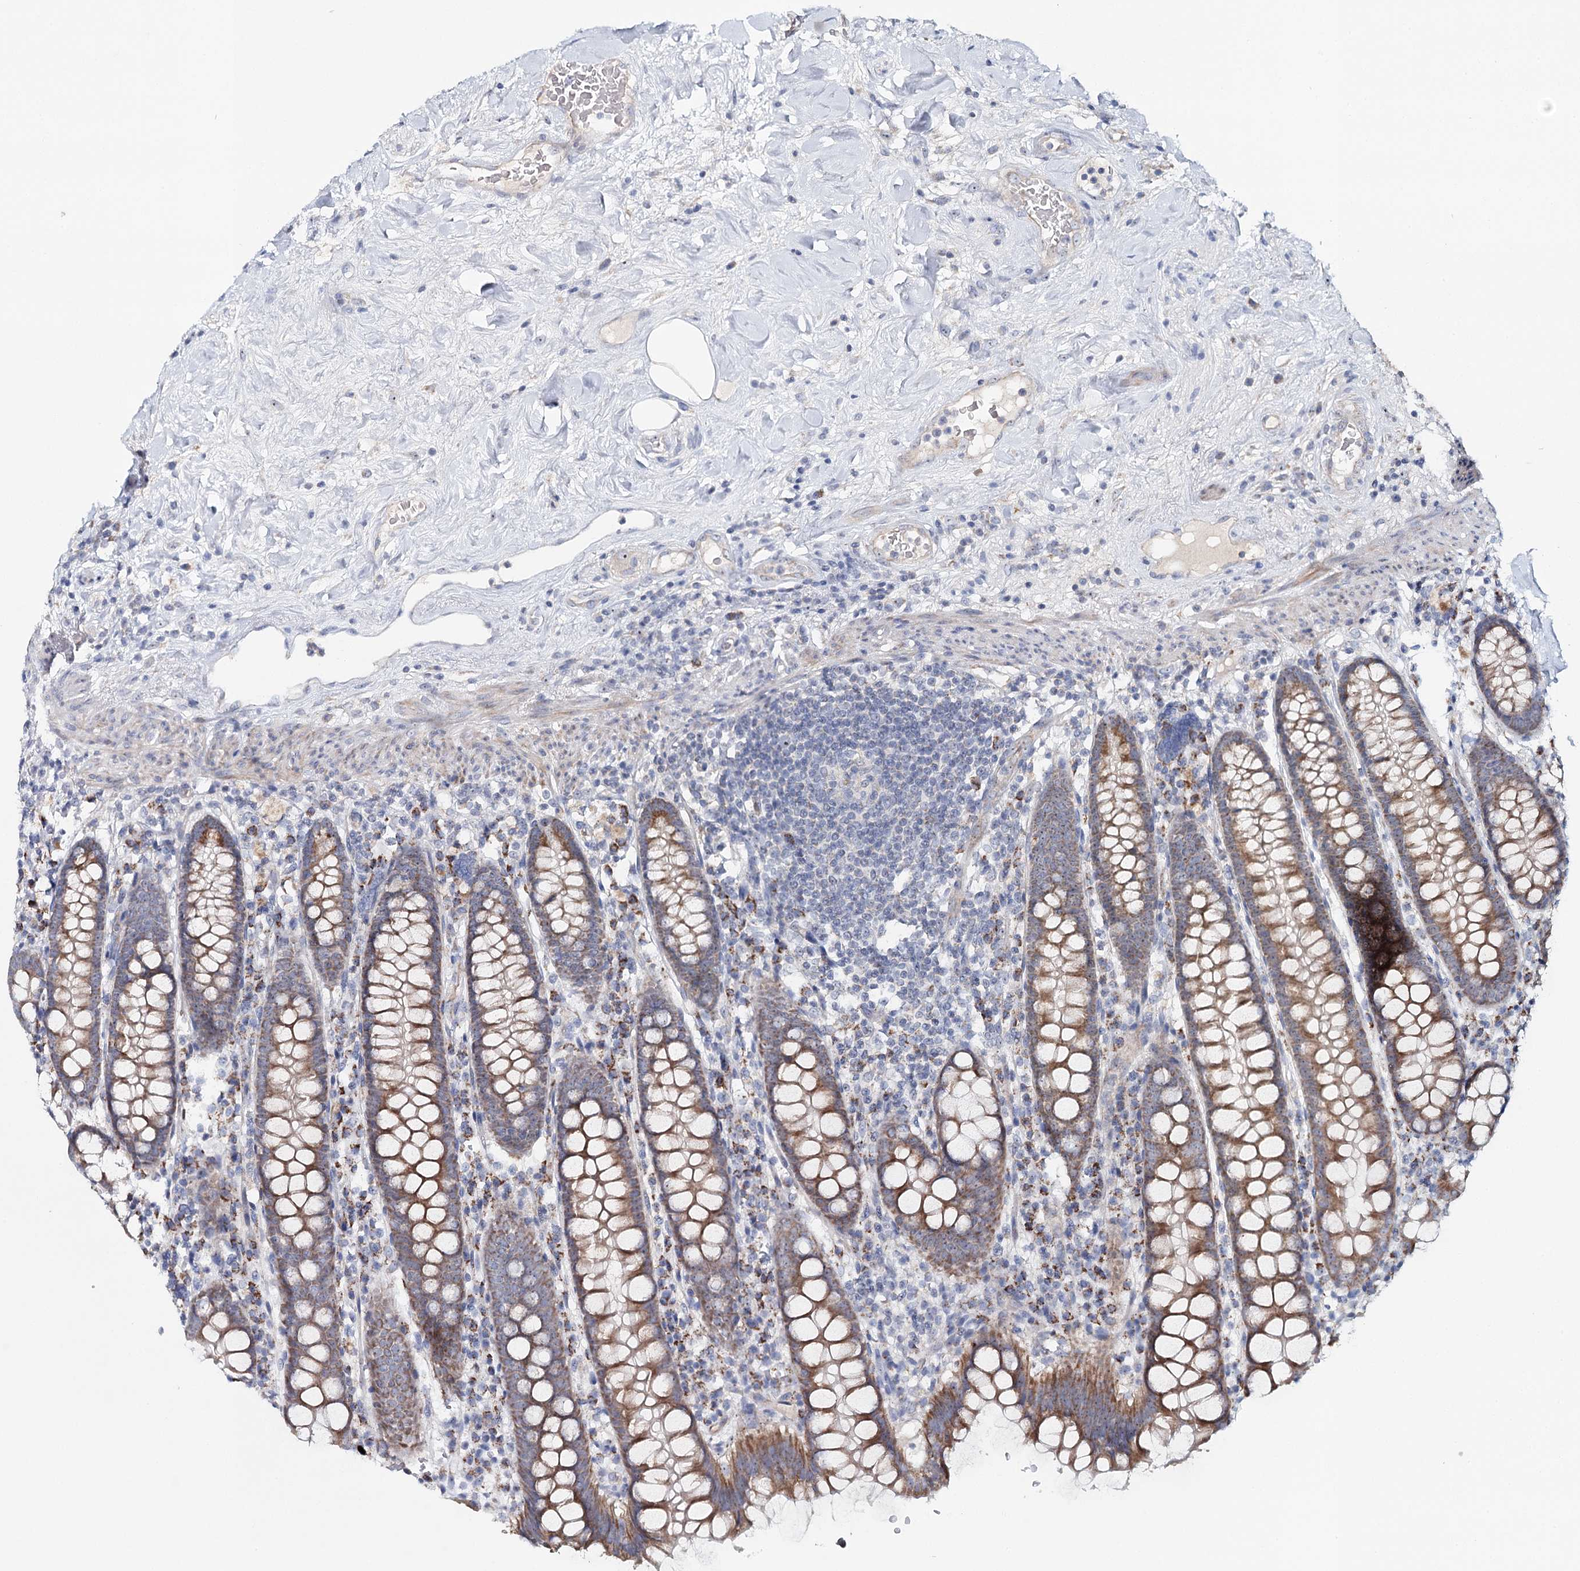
{"staining": {"intensity": "negative", "quantity": "none", "location": "none"}, "tissue": "colon", "cell_type": "Endothelial cells", "image_type": "normal", "snomed": [{"axis": "morphology", "description": "Normal tissue, NOS"}, {"axis": "topography", "description": "Colon"}], "caption": "A histopathology image of colon stained for a protein displays no brown staining in endothelial cells.", "gene": "RBM43", "patient": {"sex": "female", "age": 79}}